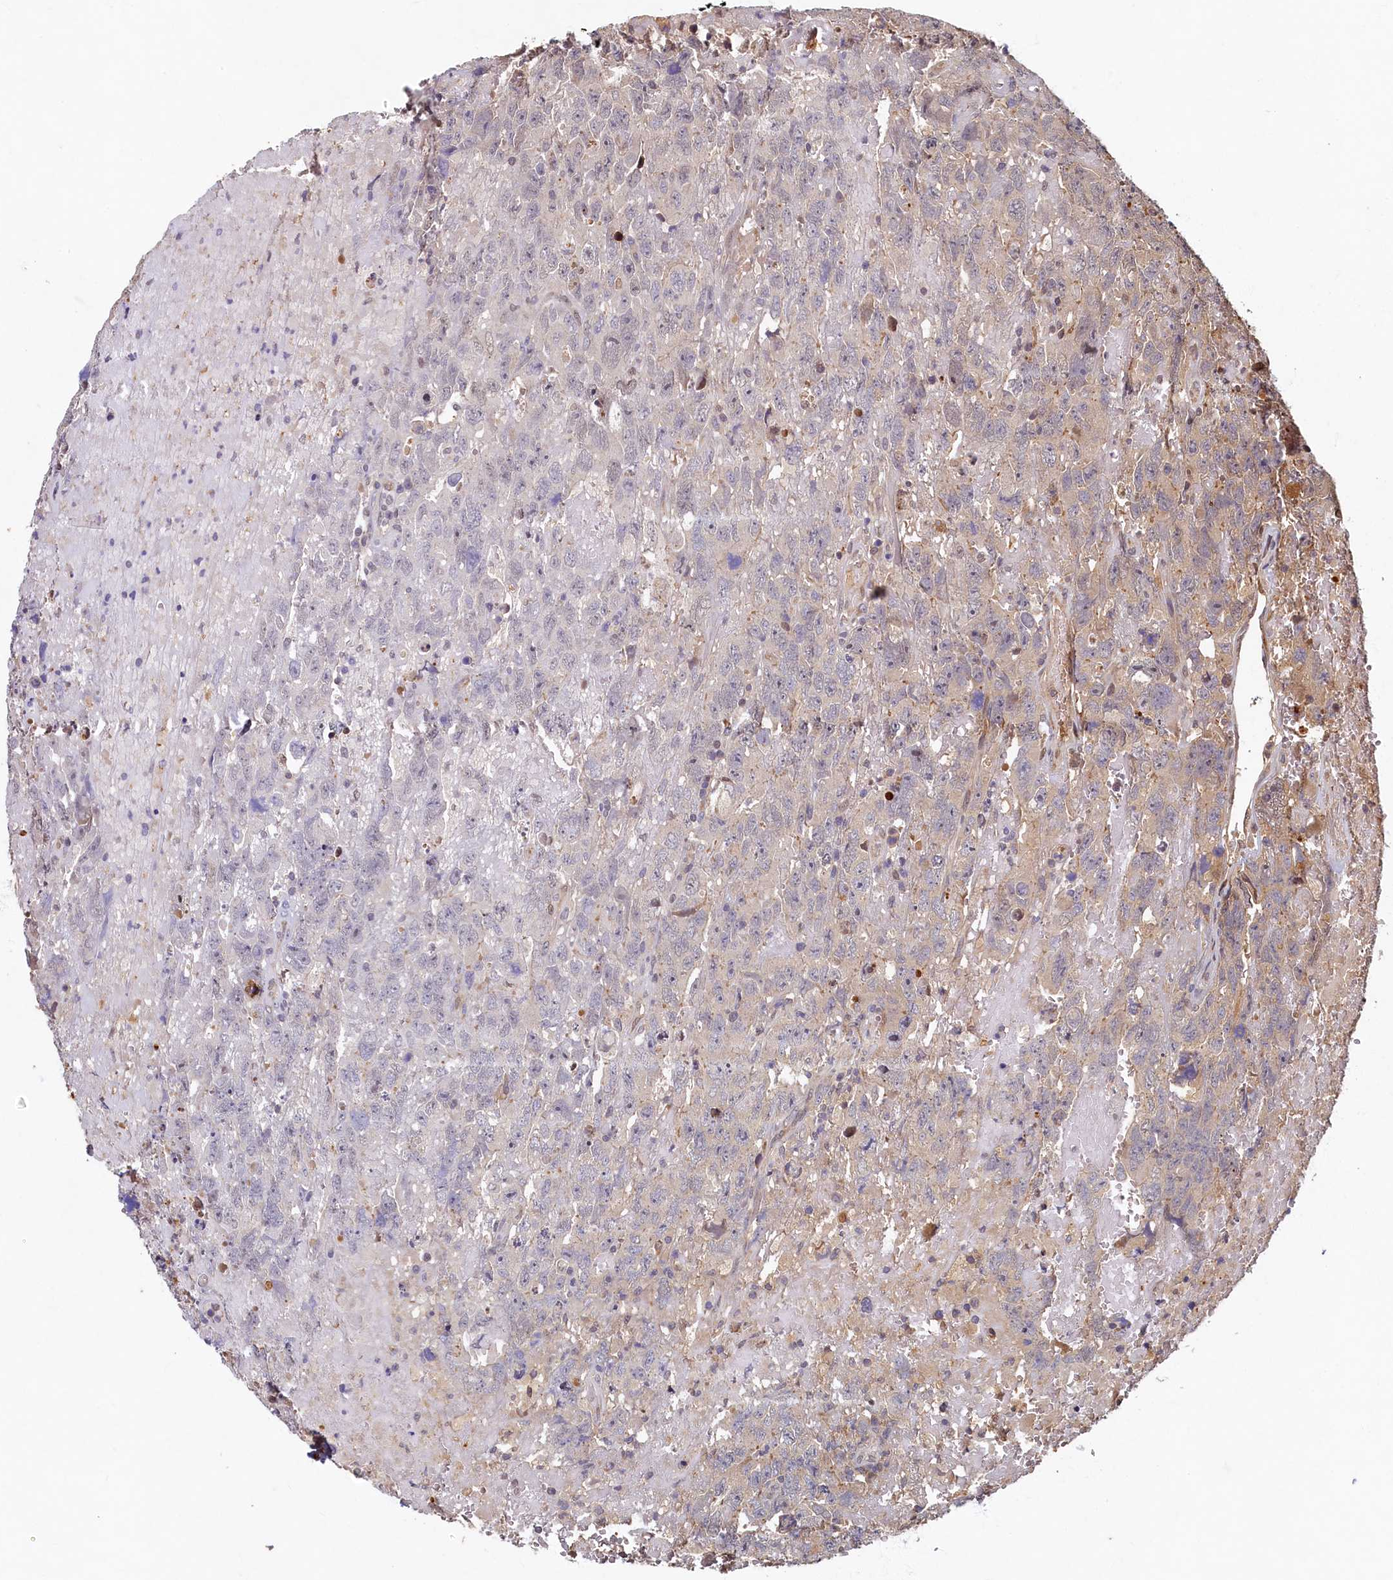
{"staining": {"intensity": "negative", "quantity": "none", "location": "none"}, "tissue": "testis cancer", "cell_type": "Tumor cells", "image_type": "cancer", "snomed": [{"axis": "morphology", "description": "Carcinoma, Embryonal, NOS"}, {"axis": "topography", "description": "Testis"}], "caption": "This is an IHC histopathology image of testis cancer (embryonal carcinoma). There is no staining in tumor cells.", "gene": "LCMT2", "patient": {"sex": "male", "age": 45}}